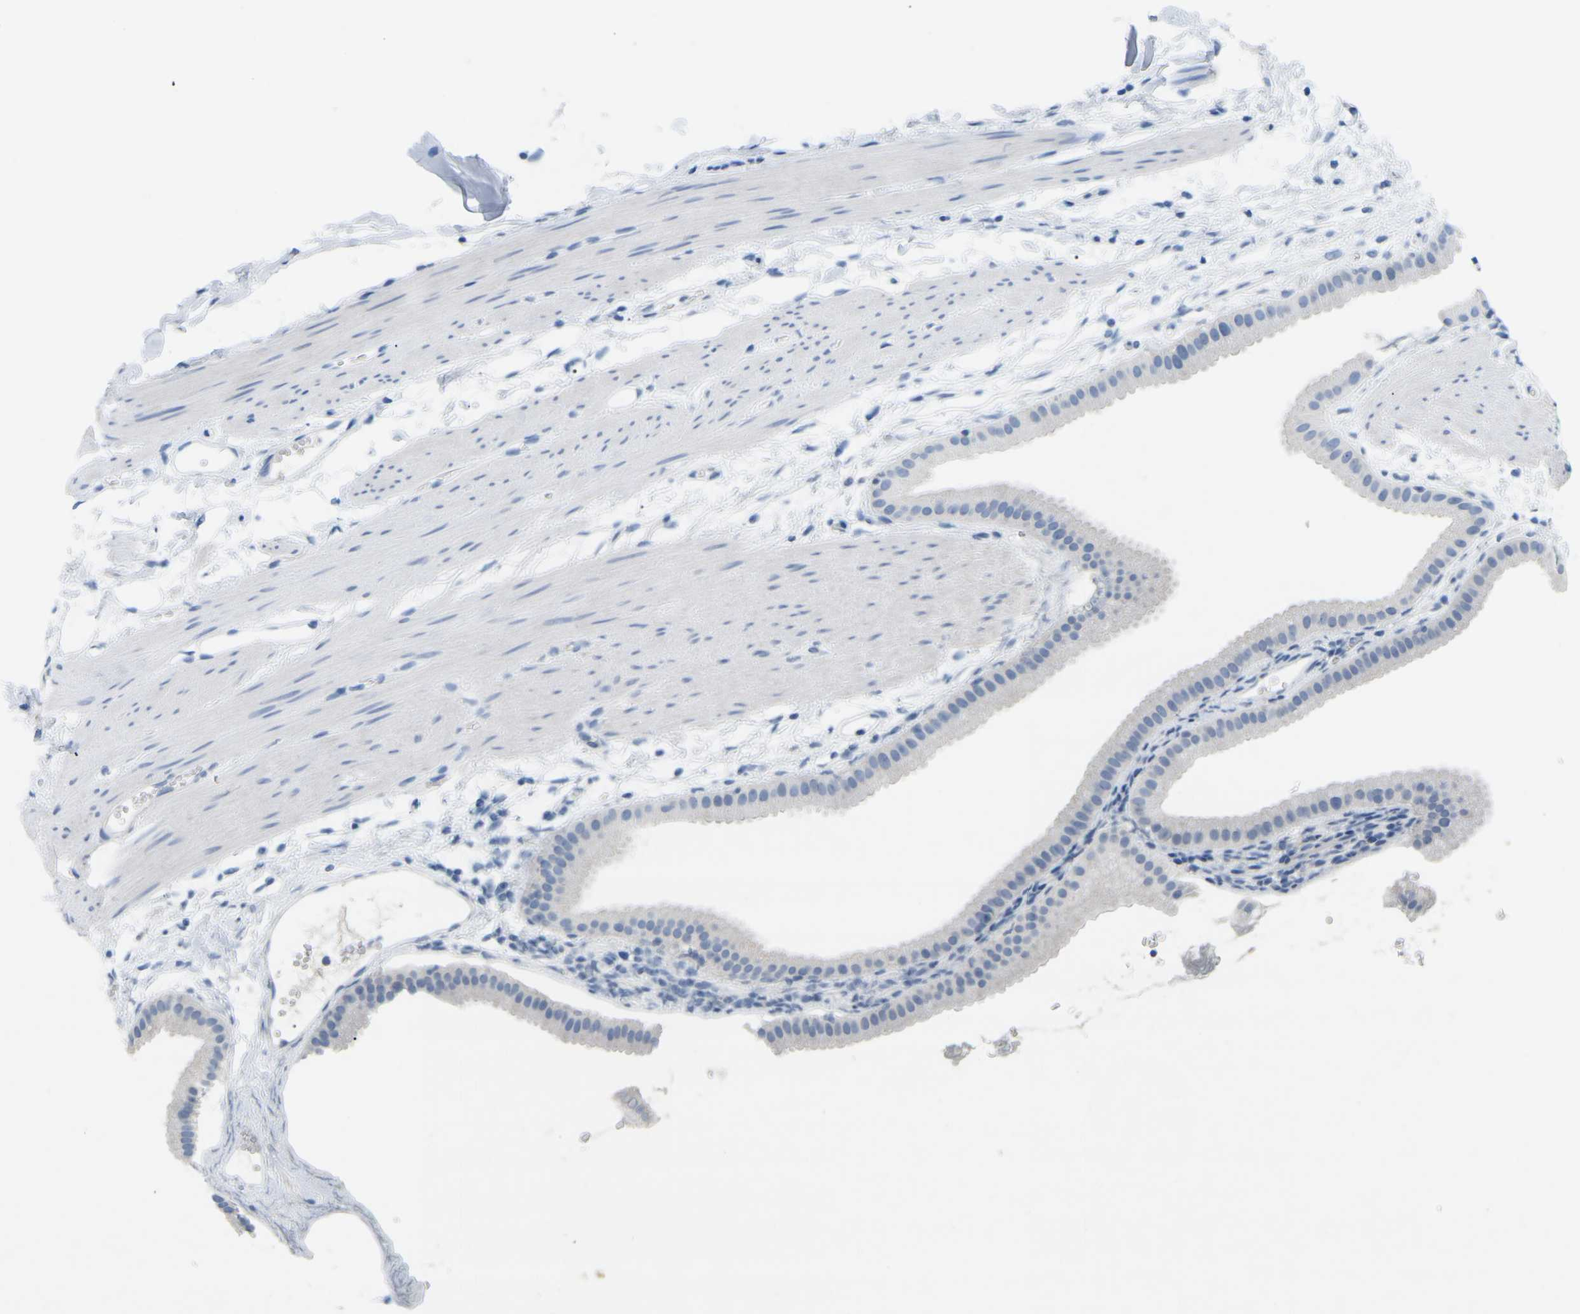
{"staining": {"intensity": "negative", "quantity": "none", "location": "none"}, "tissue": "gallbladder", "cell_type": "Glandular cells", "image_type": "normal", "snomed": [{"axis": "morphology", "description": "Normal tissue, NOS"}, {"axis": "topography", "description": "Gallbladder"}], "caption": "IHC image of normal human gallbladder stained for a protein (brown), which displays no staining in glandular cells.", "gene": "HBG2", "patient": {"sex": "female", "age": 64}}